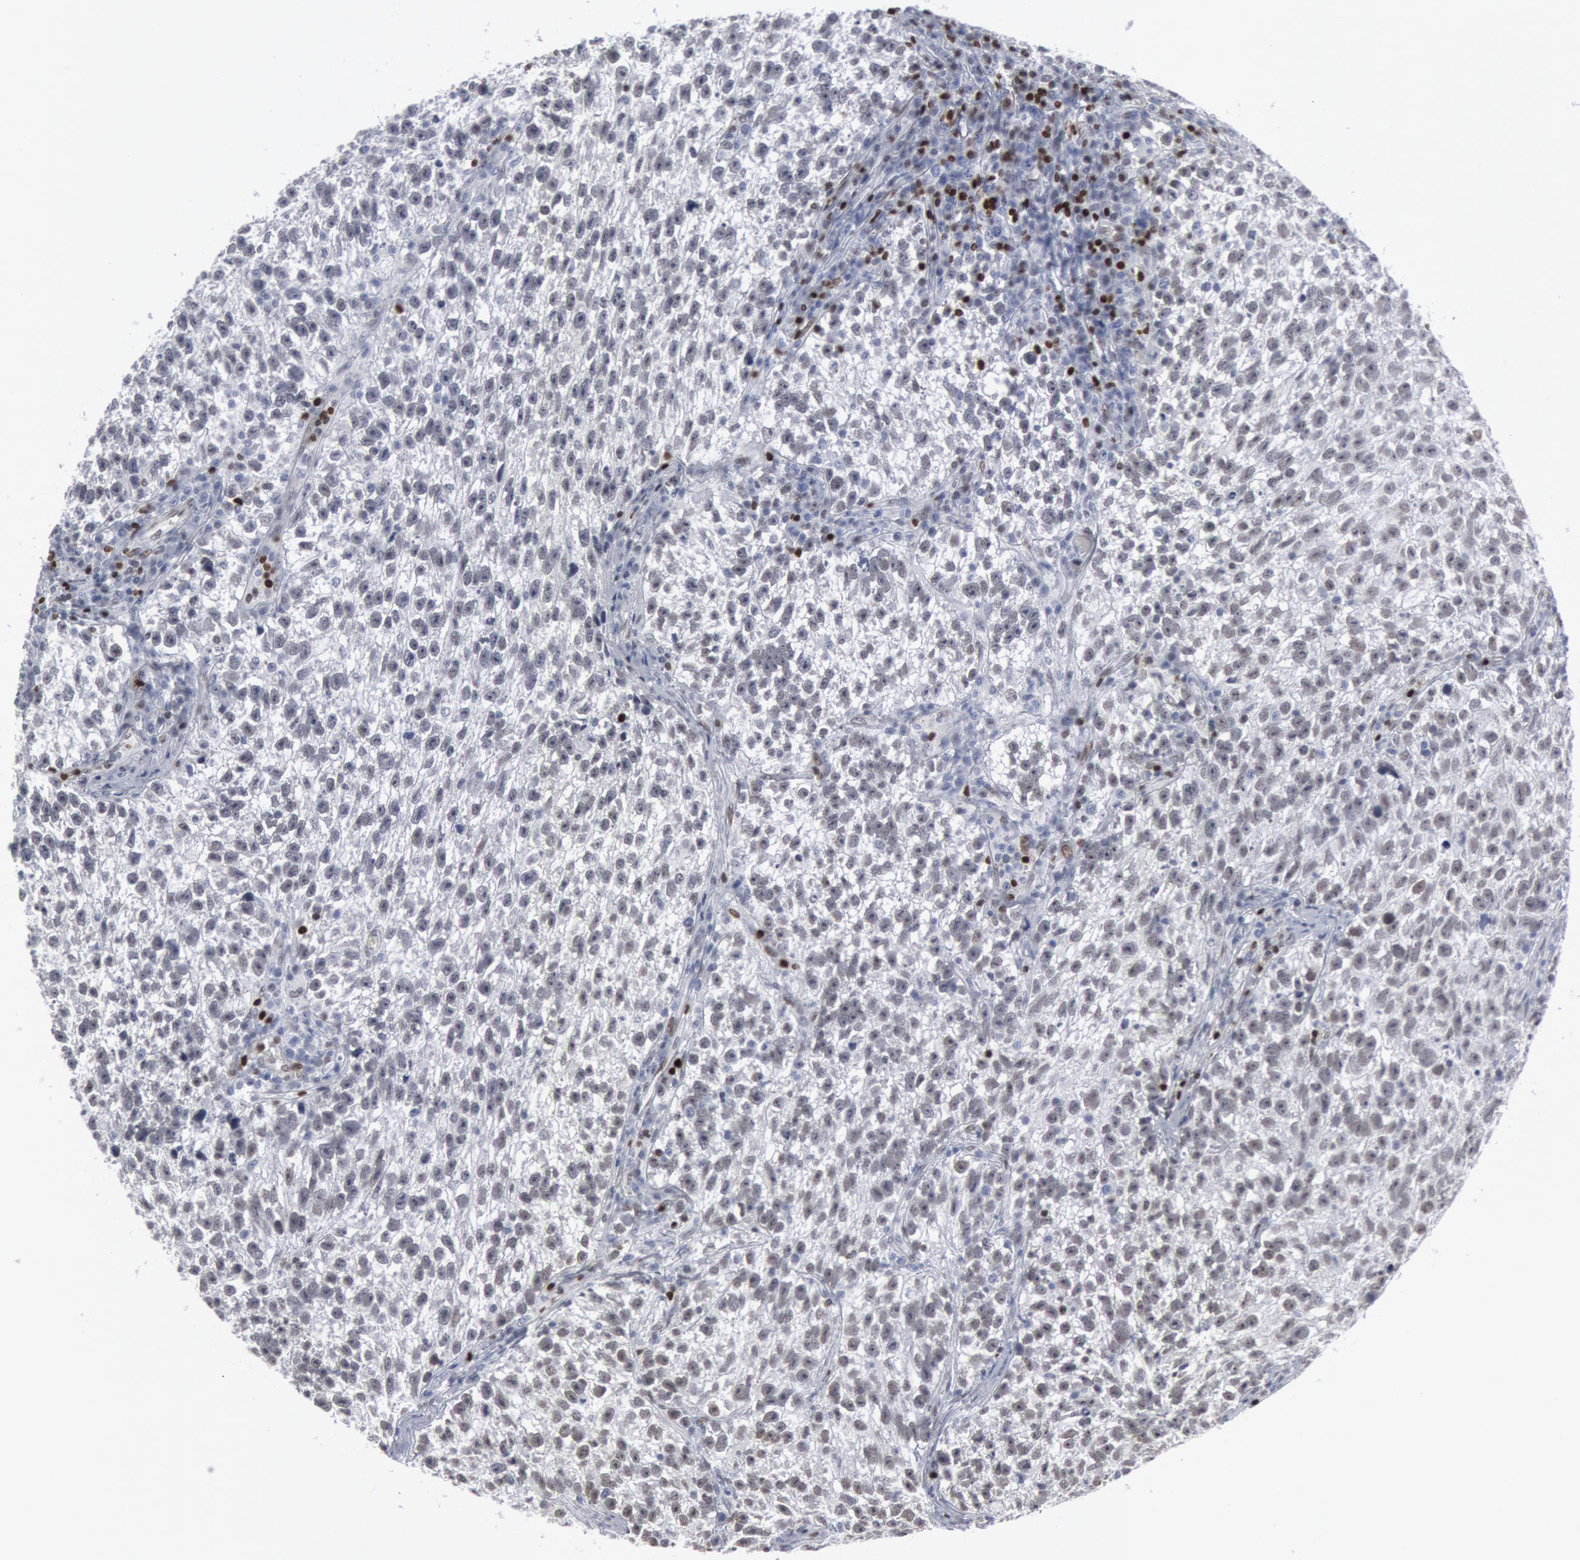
{"staining": {"intensity": "negative", "quantity": "none", "location": "none"}, "tissue": "testis cancer", "cell_type": "Tumor cells", "image_type": "cancer", "snomed": [{"axis": "morphology", "description": "Seminoma, NOS"}, {"axis": "topography", "description": "Testis"}], "caption": "Image shows no significant protein positivity in tumor cells of testis cancer.", "gene": "MECP2", "patient": {"sex": "male", "age": 38}}